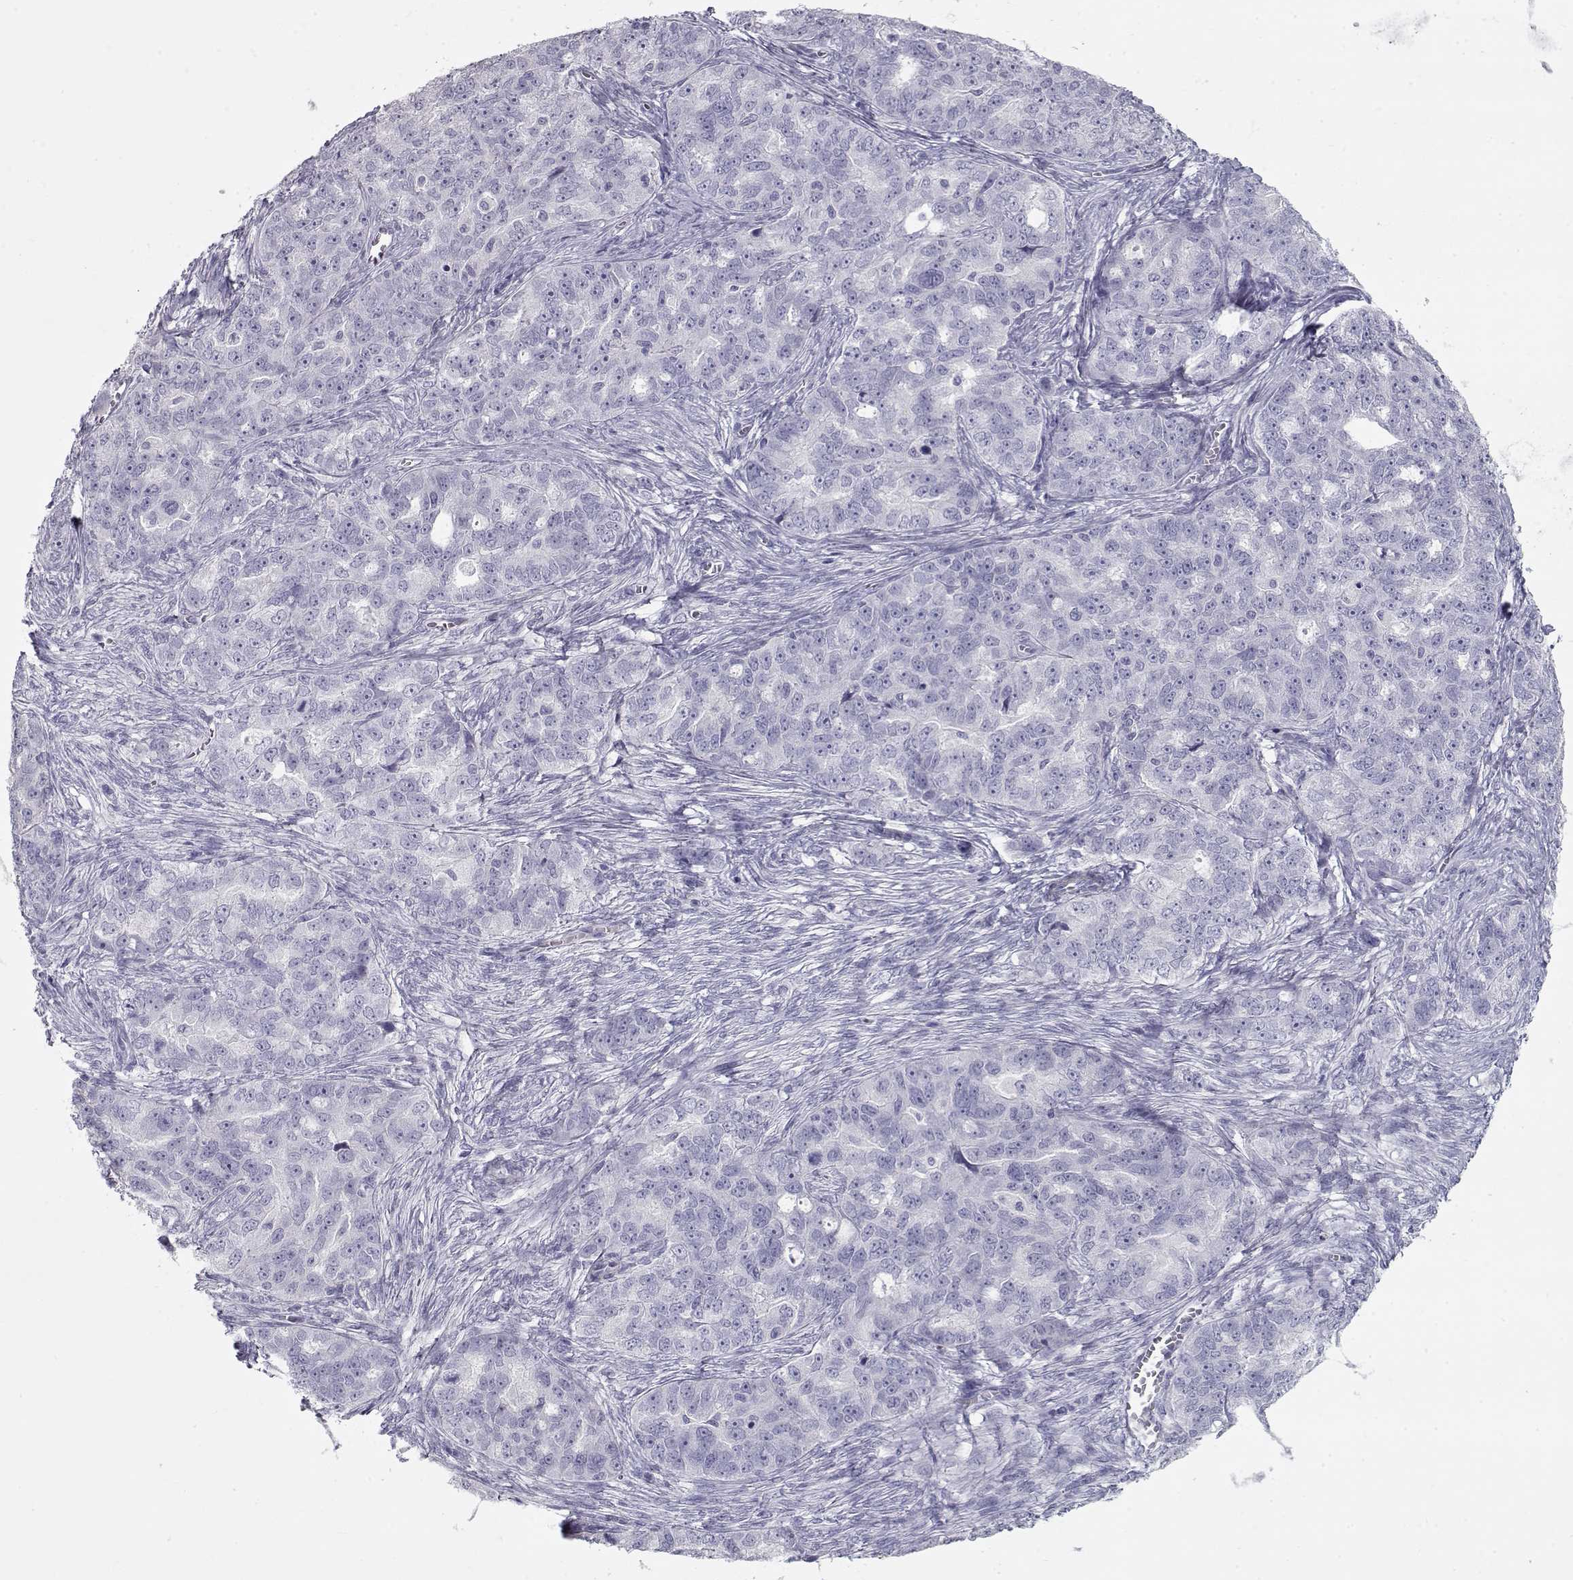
{"staining": {"intensity": "negative", "quantity": "none", "location": "none"}, "tissue": "ovarian cancer", "cell_type": "Tumor cells", "image_type": "cancer", "snomed": [{"axis": "morphology", "description": "Cystadenocarcinoma, serous, NOS"}, {"axis": "topography", "description": "Ovary"}], "caption": "Immunohistochemistry (IHC) of human ovarian serous cystadenocarcinoma shows no expression in tumor cells.", "gene": "SLITRK3", "patient": {"sex": "female", "age": 51}}